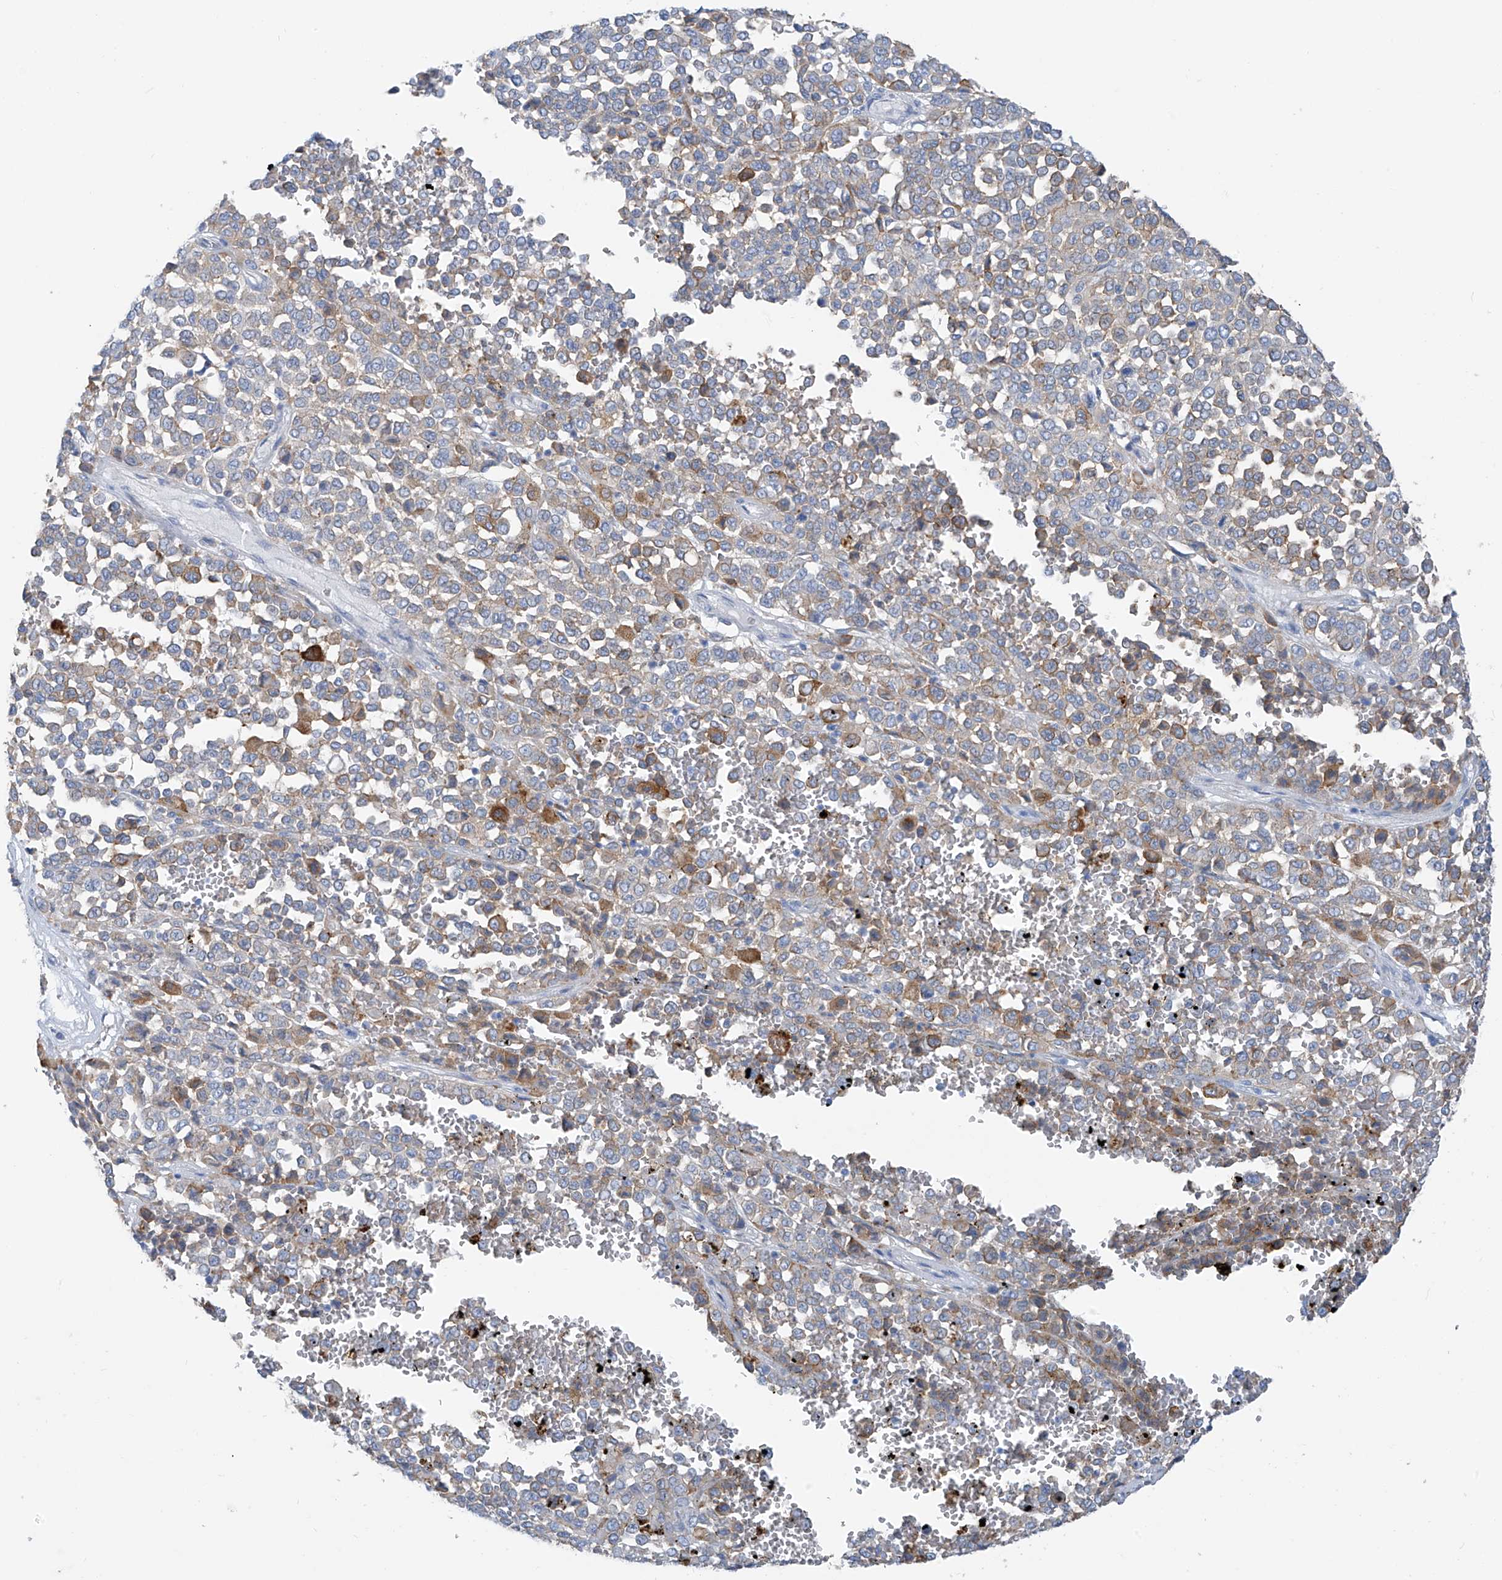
{"staining": {"intensity": "moderate", "quantity": "<25%", "location": "cytoplasmic/membranous"}, "tissue": "melanoma", "cell_type": "Tumor cells", "image_type": "cancer", "snomed": [{"axis": "morphology", "description": "Malignant melanoma, Metastatic site"}, {"axis": "topography", "description": "Pancreas"}], "caption": "Protein analysis of malignant melanoma (metastatic site) tissue reveals moderate cytoplasmic/membranous staining in about <25% of tumor cells.", "gene": "GLMP", "patient": {"sex": "female", "age": 30}}